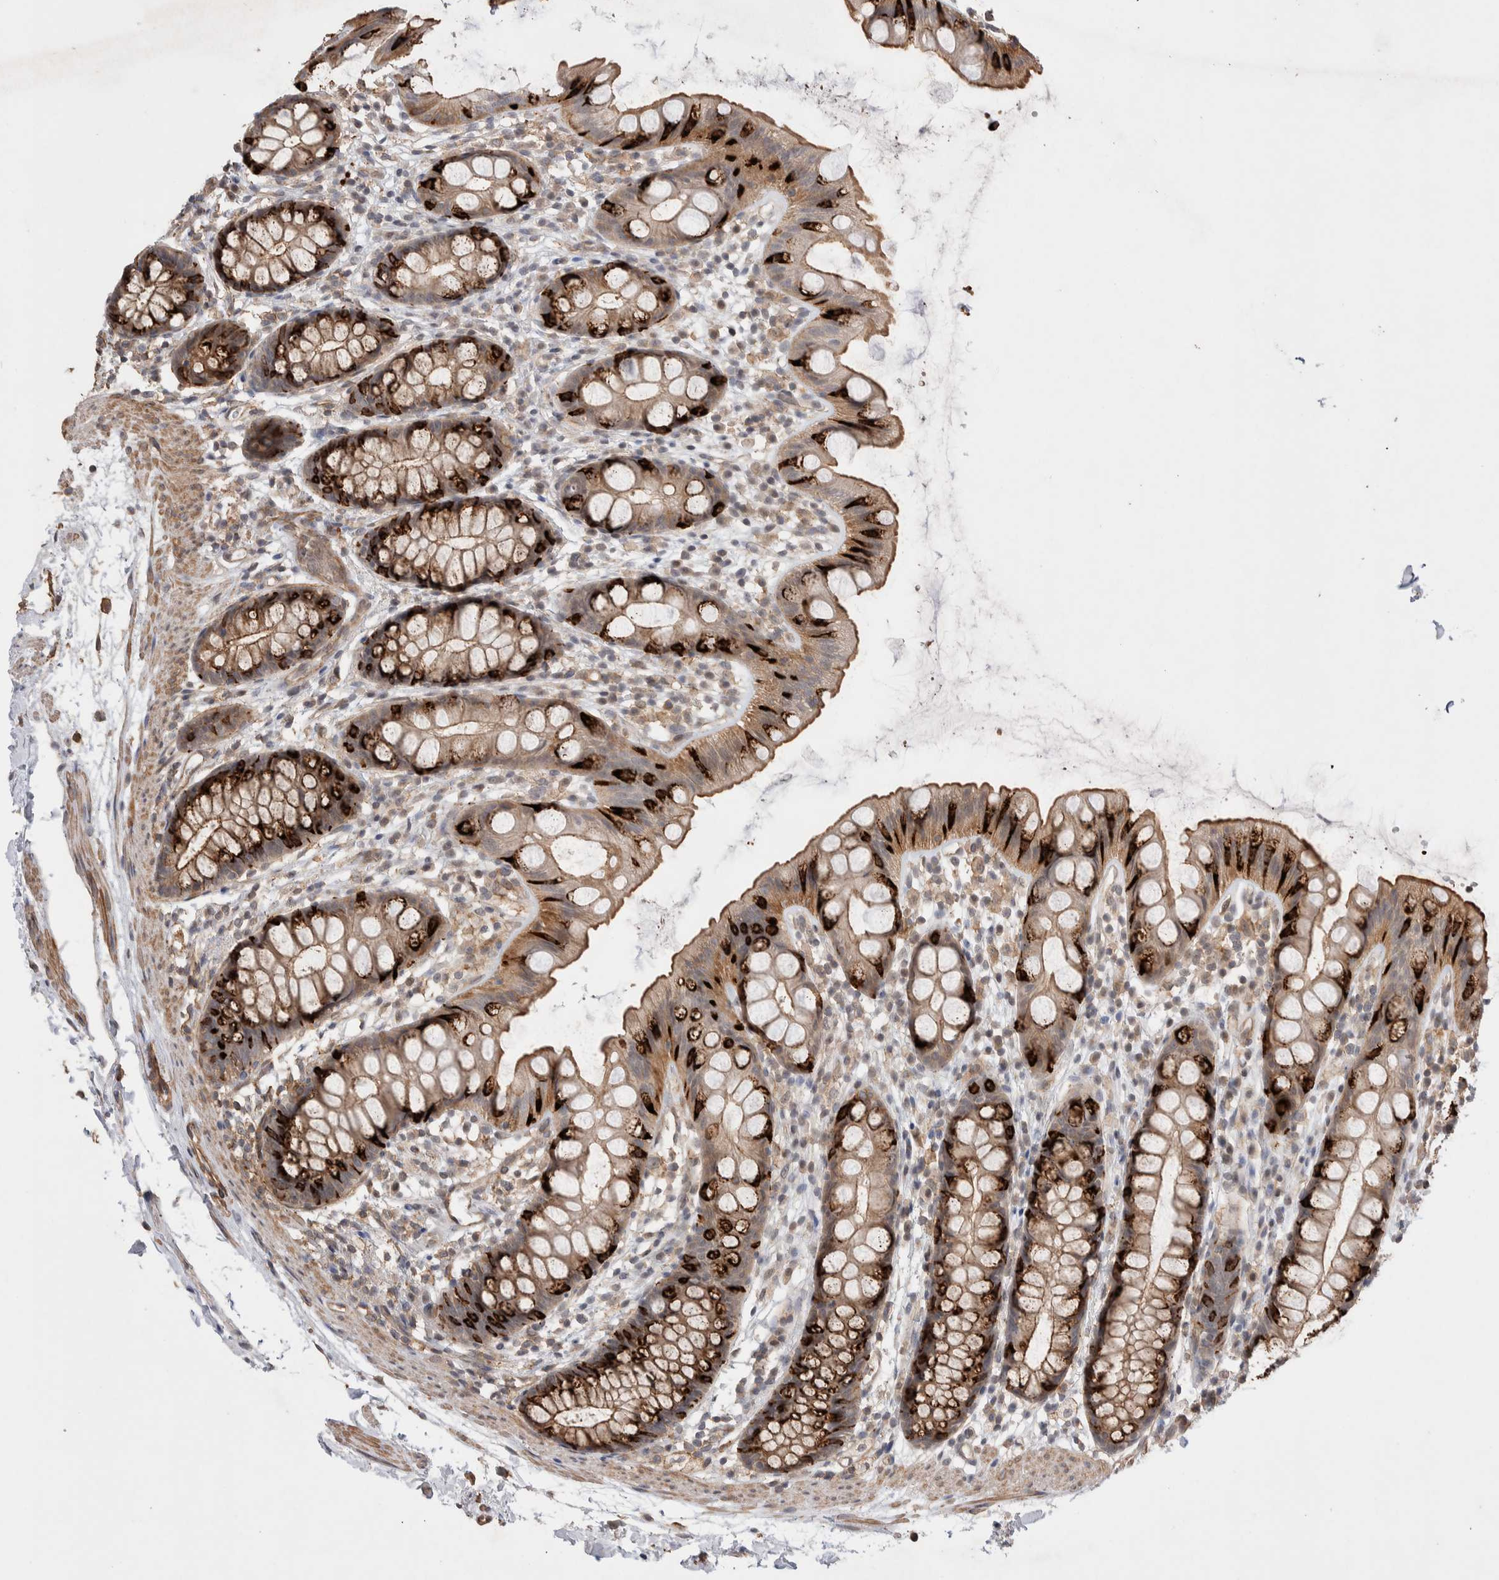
{"staining": {"intensity": "strong", "quantity": ">75%", "location": "cytoplasmic/membranous"}, "tissue": "rectum", "cell_type": "Glandular cells", "image_type": "normal", "snomed": [{"axis": "morphology", "description": "Normal tissue, NOS"}, {"axis": "topography", "description": "Rectum"}], "caption": "Immunohistochemistry staining of benign rectum, which demonstrates high levels of strong cytoplasmic/membranous expression in approximately >75% of glandular cells indicating strong cytoplasmic/membranous protein staining. The staining was performed using DAB (brown) for protein detection and nuclei were counterstained in hematoxylin (blue).", "gene": "ZNF704", "patient": {"sex": "female", "age": 65}}